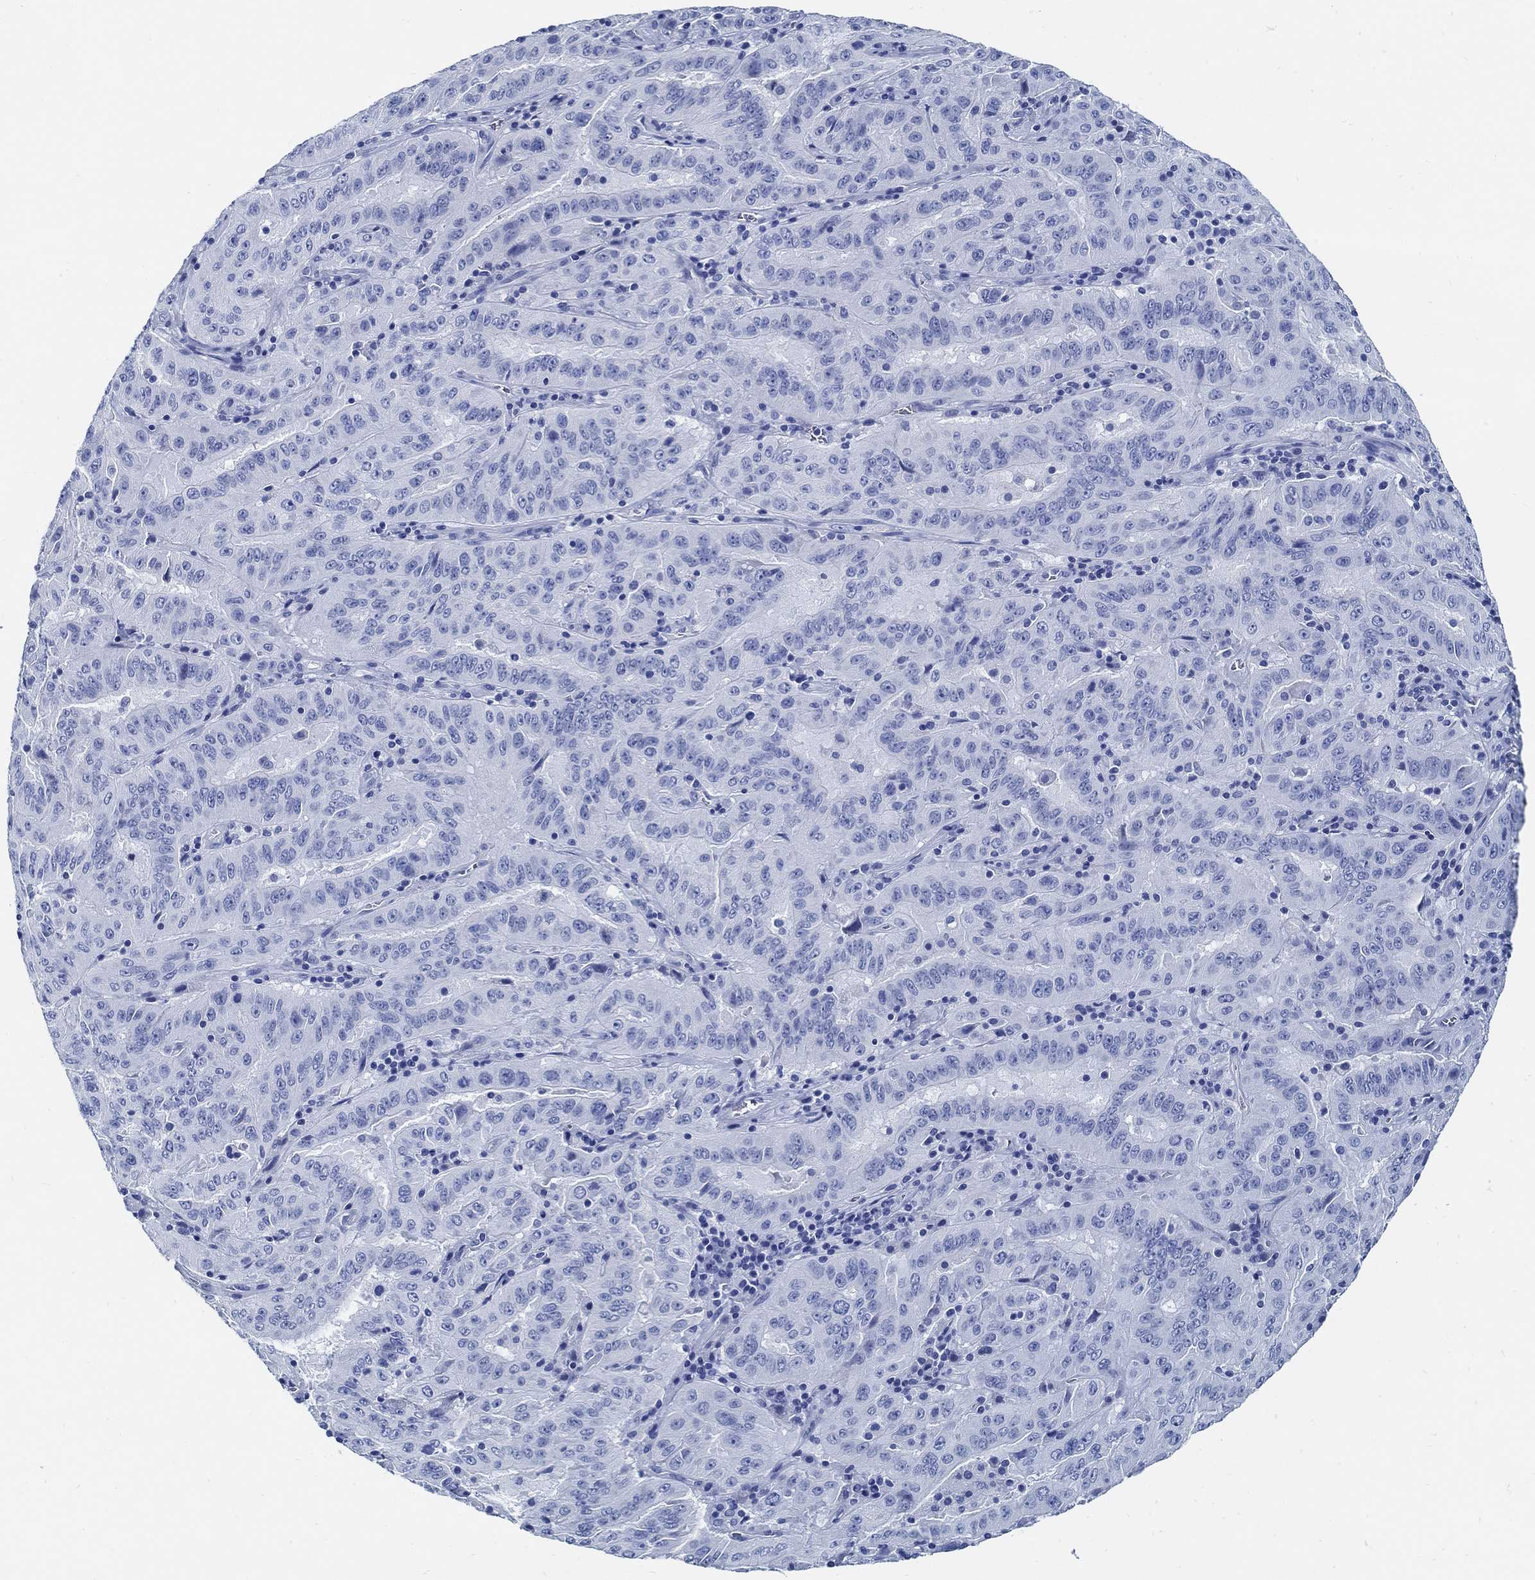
{"staining": {"intensity": "negative", "quantity": "none", "location": "none"}, "tissue": "pancreatic cancer", "cell_type": "Tumor cells", "image_type": "cancer", "snomed": [{"axis": "morphology", "description": "Adenocarcinoma, NOS"}, {"axis": "topography", "description": "Pancreas"}], "caption": "Immunohistochemistry (IHC) photomicrograph of neoplastic tissue: human adenocarcinoma (pancreatic) stained with DAB (3,3'-diaminobenzidine) shows no significant protein positivity in tumor cells.", "gene": "SLC45A1", "patient": {"sex": "male", "age": 63}}